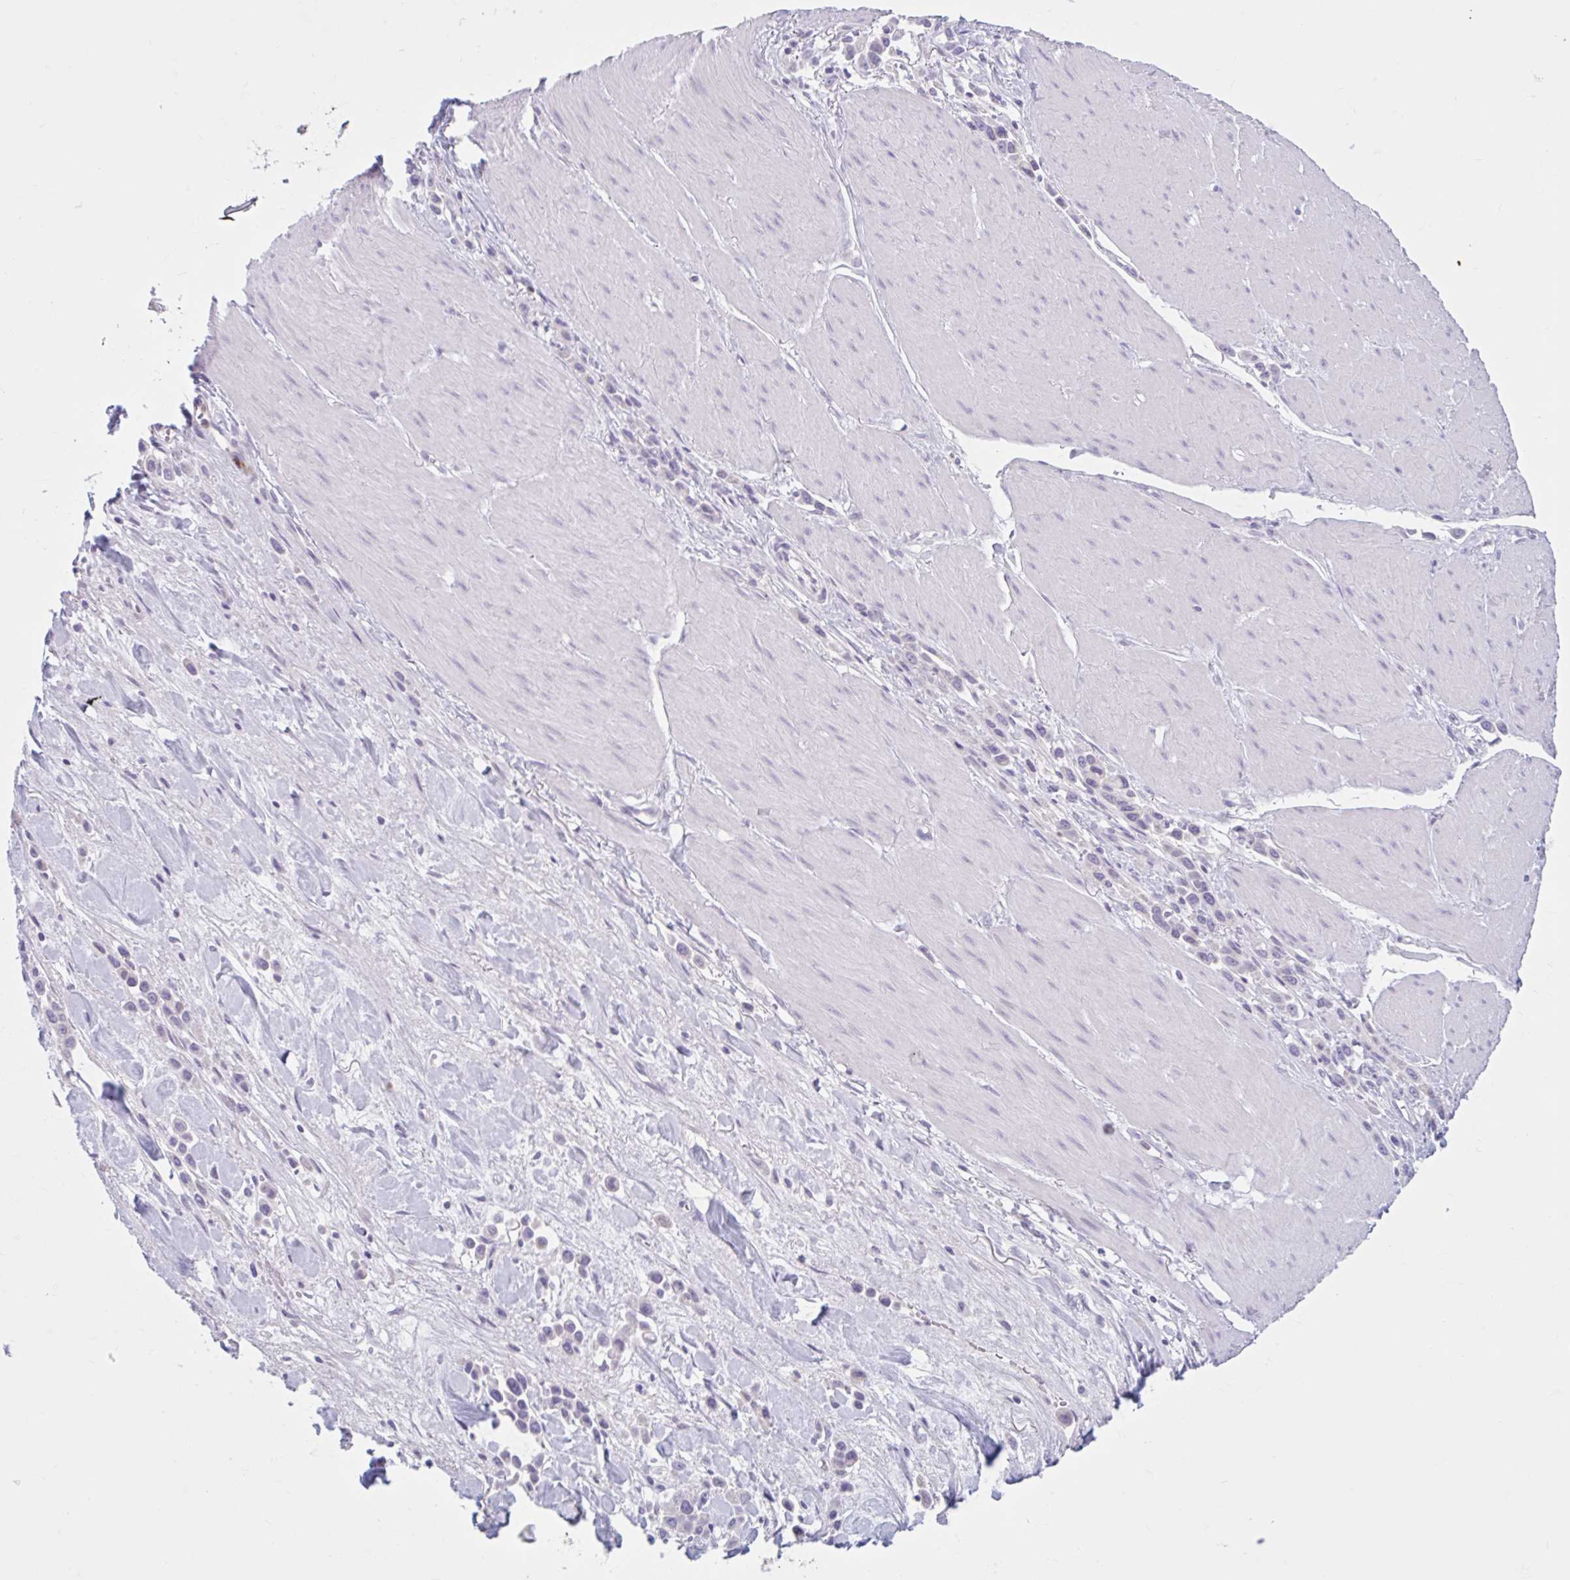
{"staining": {"intensity": "negative", "quantity": "none", "location": "none"}, "tissue": "stomach cancer", "cell_type": "Tumor cells", "image_type": "cancer", "snomed": [{"axis": "morphology", "description": "Adenocarcinoma, NOS"}, {"axis": "topography", "description": "Stomach"}], "caption": "A histopathology image of stomach cancer stained for a protein exhibits no brown staining in tumor cells. (DAB (3,3'-diaminobenzidine) immunohistochemistry (IHC), high magnification).", "gene": "CEP120", "patient": {"sex": "male", "age": 47}}